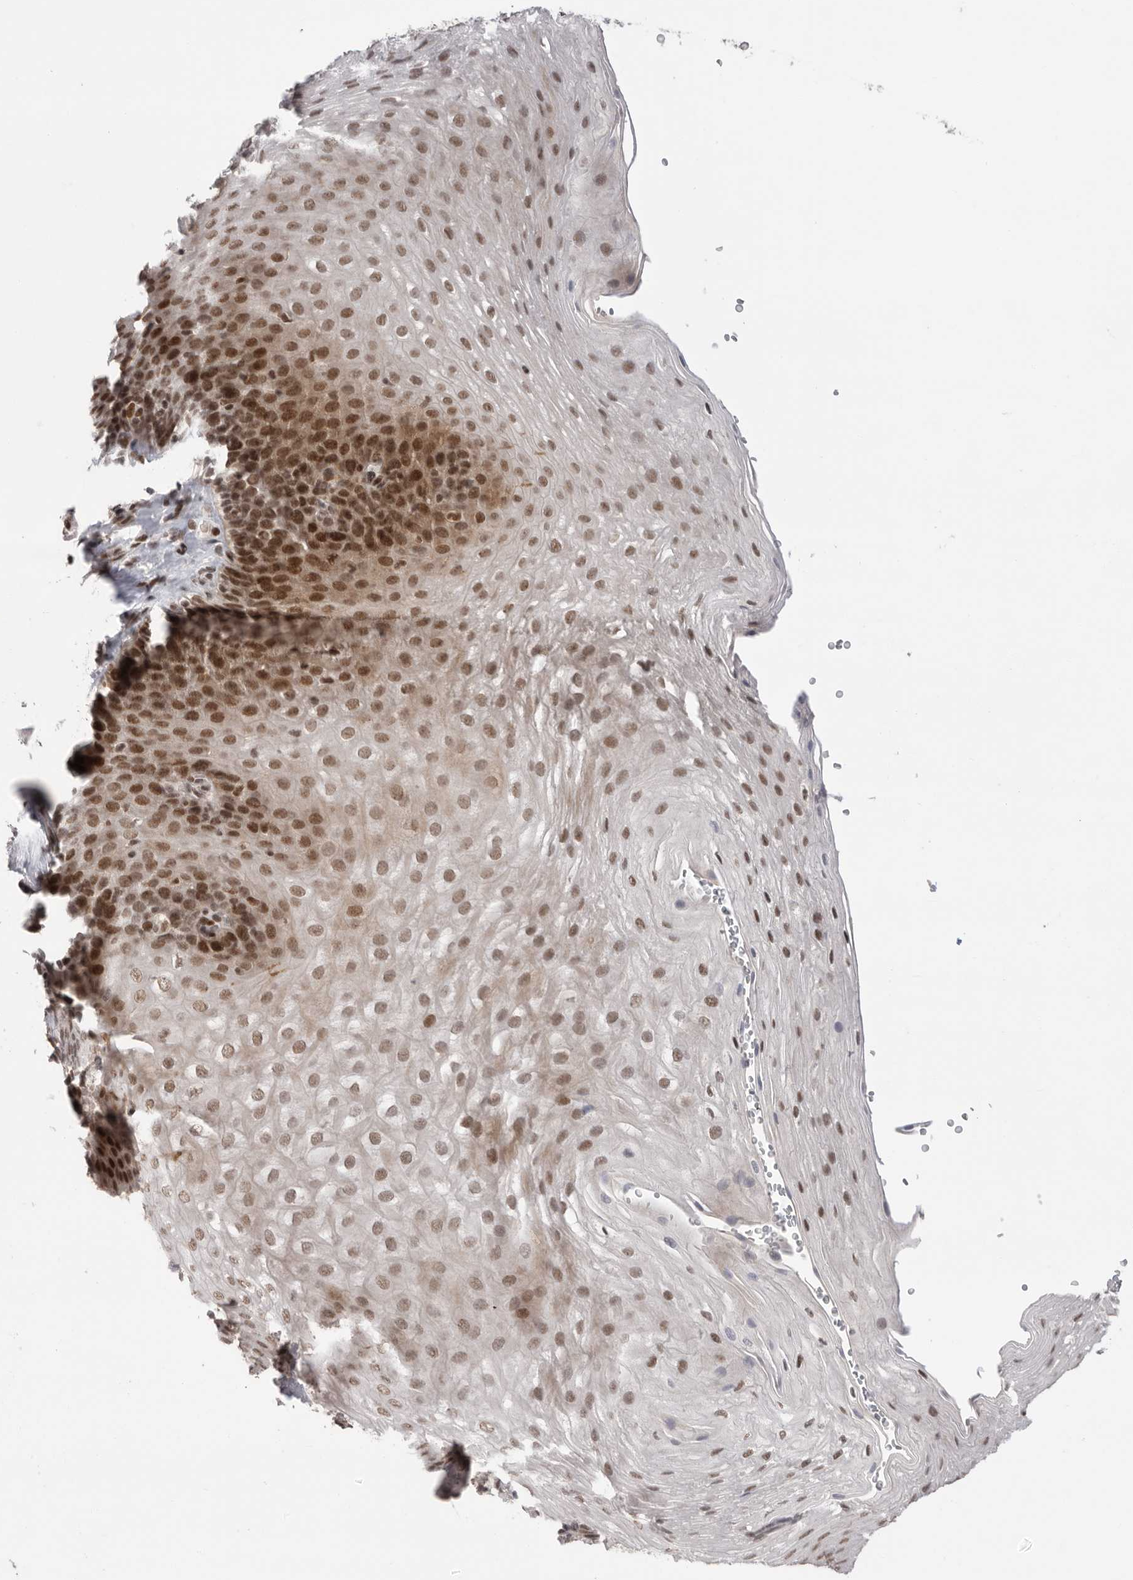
{"staining": {"intensity": "strong", "quantity": ">75%", "location": "nuclear"}, "tissue": "esophagus", "cell_type": "Squamous epithelial cells", "image_type": "normal", "snomed": [{"axis": "morphology", "description": "Normal tissue, NOS"}, {"axis": "topography", "description": "Esophagus"}], "caption": "Strong nuclear positivity is seen in approximately >75% of squamous epithelial cells in normal esophagus. The staining was performed using DAB to visualize the protein expression in brown, while the nuclei were stained in blue with hematoxylin (Magnification: 20x).", "gene": "POU5F1", "patient": {"sex": "female", "age": 66}}